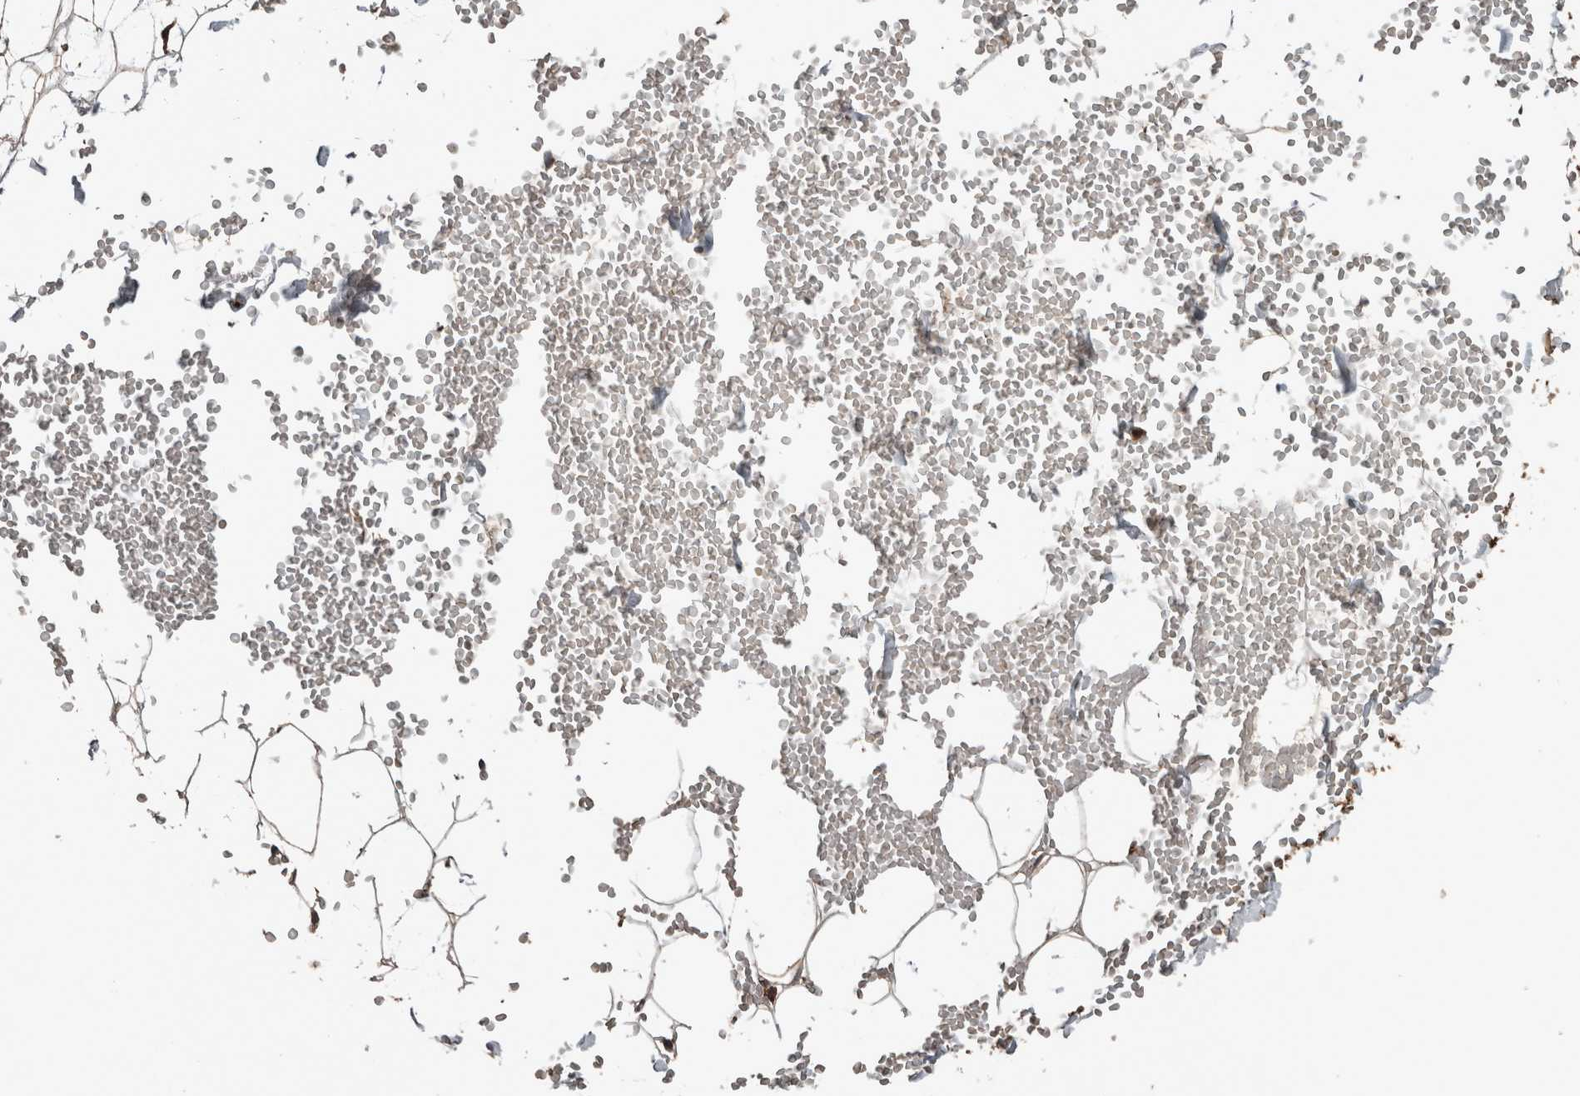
{"staining": {"intensity": "weak", "quantity": "25%-75%", "location": "cytoplasmic/membranous"}, "tissue": "adipose tissue", "cell_type": "Adipocytes", "image_type": "normal", "snomed": [{"axis": "morphology", "description": "Normal tissue, NOS"}, {"axis": "topography", "description": "Breast"}], "caption": "DAB immunohistochemical staining of benign adipose tissue demonstrates weak cytoplasmic/membranous protein positivity in about 25%-75% of adipocytes.", "gene": "FGFRL1", "patient": {"sex": "female", "age": 23}}